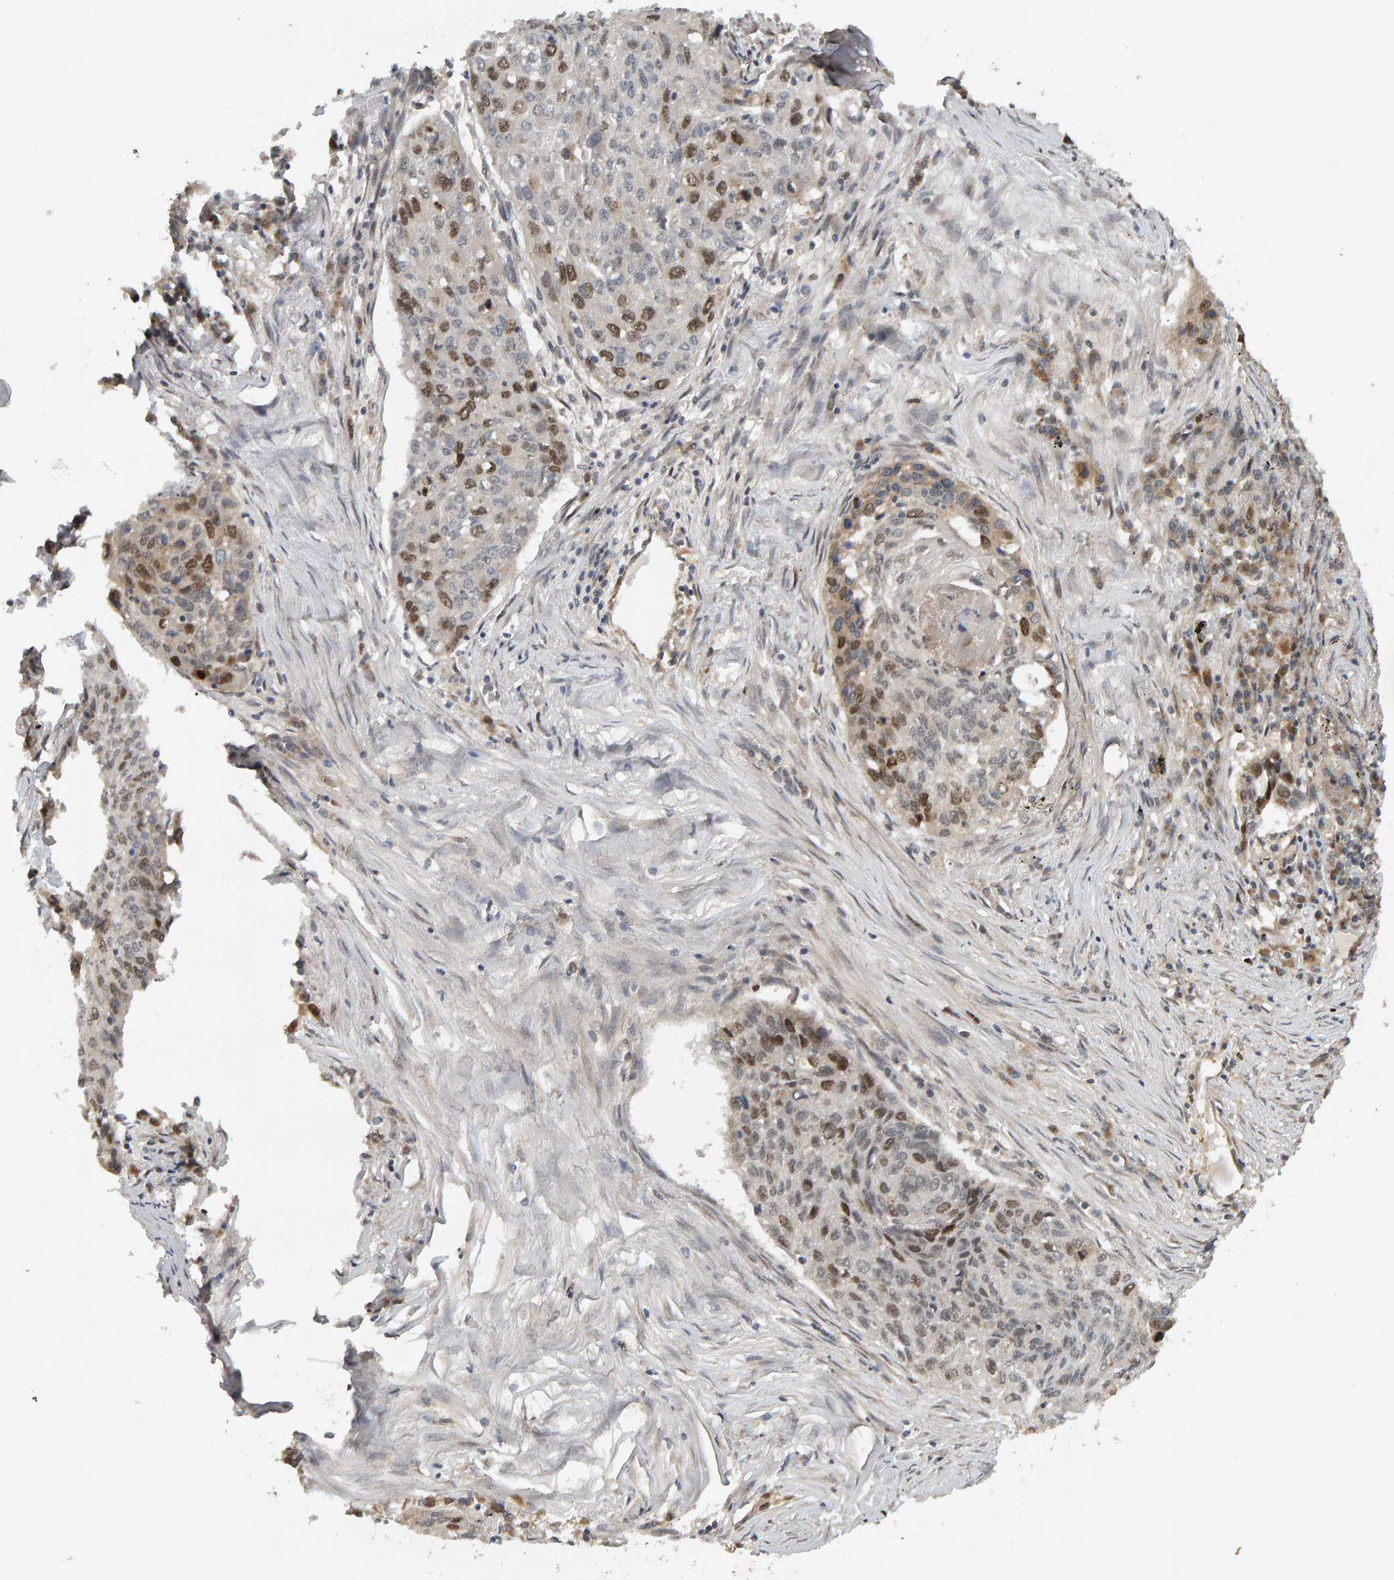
{"staining": {"intensity": "strong", "quantity": "25%-75%", "location": "nuclear"}, "tissue": "lung cancer", "cell_type": "Tumor cells", "image_type": "cancer", "snomed": [{"axis": "morphology", "description": "Squamous cell carcinoma, NOS"}, {"axis": "topography", "description": "Lung"}], "caption": "Tumor cells reveal strong nuclear expression in approximately 25%-75% of cells in squamous cell carcinoma (lung).", "gene": "CDCA5", "patient": {"sex": "female", "age": 63}}